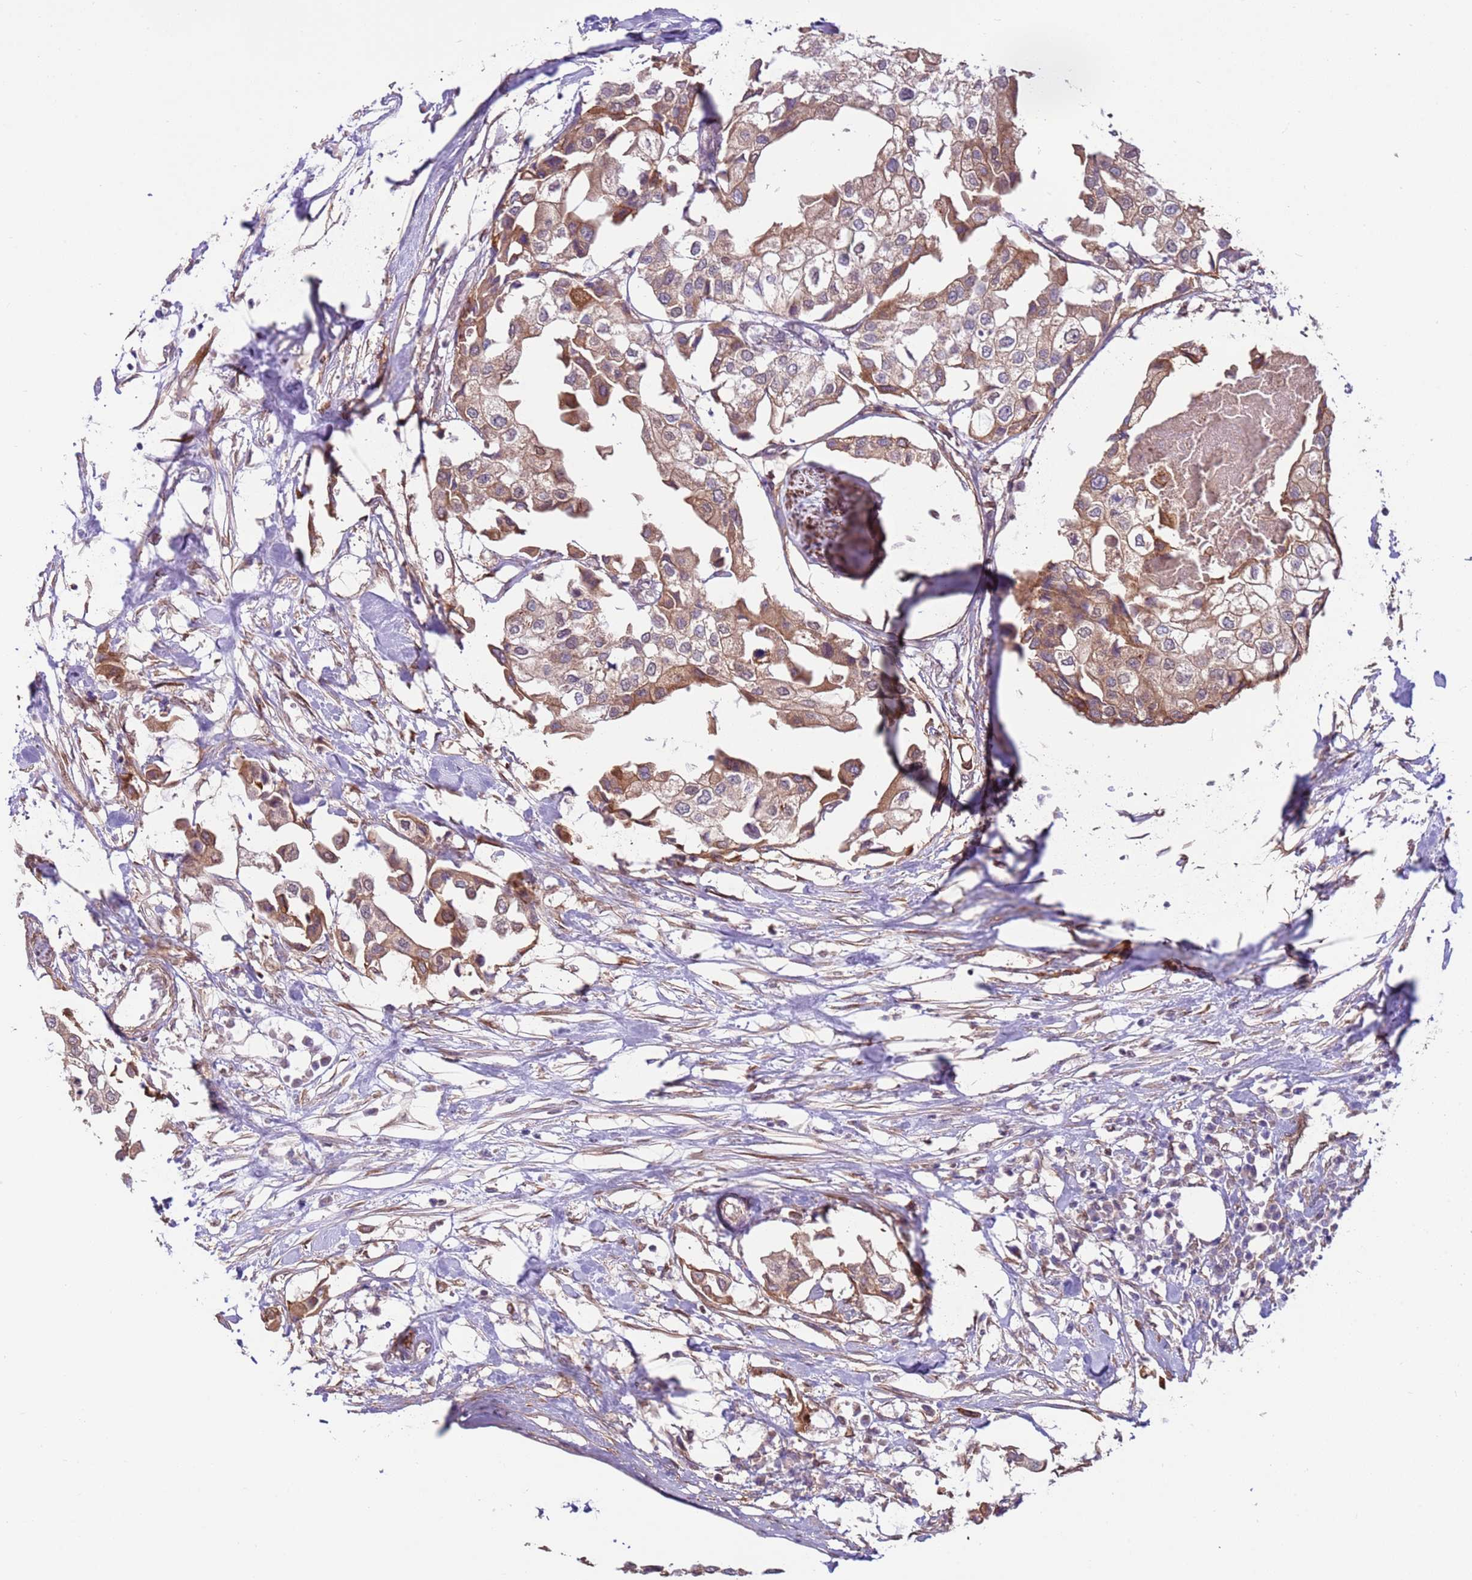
{"staining": {"intensity": "moderate", "quantity": ">75%", "location": "cytoplasmic/membranous"}, "tissue": "urothelial cancer", "cell_type": "Tumor cells", "image_type": "cancer", "snomed": [{"axis": "morphology", "description": "Urothelial carcinoma, High grade"}, {"axis": "topography", "description": "Urinary bladder"}], "caption": "The micrograph demonstrates a brown stain indicating the presence of a protein in the cytoplasmic/membranous of tumor cells in high-grade urothelial carcinoma. Nuclei are stained in blue.", "gene": "DCAF4", "patient": {"sex": "male", "age": 64}}